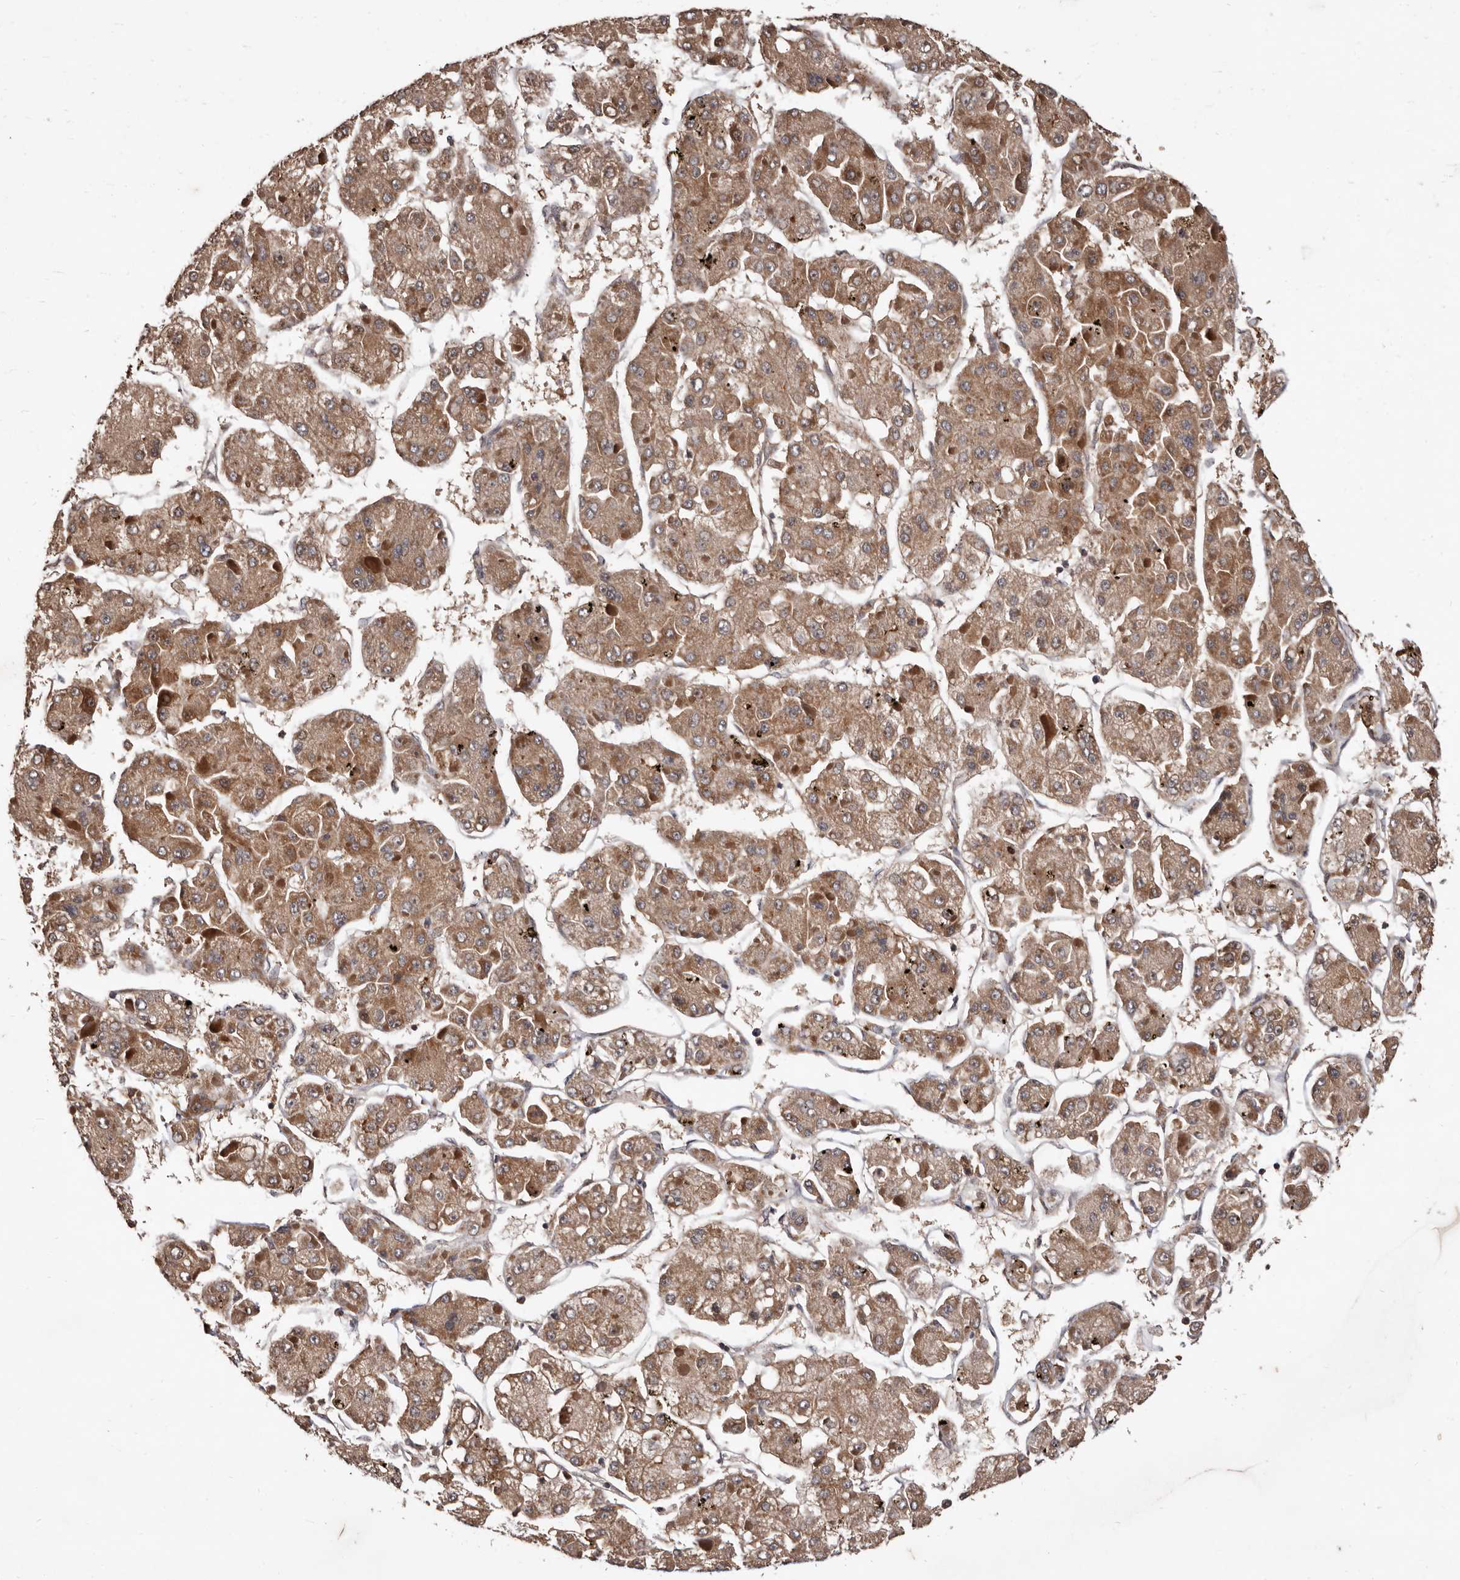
{"staining": {"intensity": "moderate", "quantity": ">75%", "location": "cytoplasmic/membranous"}, "tissue": "liver cancer", "cell_type": "Tumor cells", "image_type": "cancer", "snomed": [{"axis": "morphology", "description": "Carcinoma, Hepatocellular, NOS"}, {"axis": "topography", "description": "Liver"}], "caption": "Moderate cytoplasmic/membranous positivity is seen in approximately >75% of tumor cells in liver cancer (hepatocellular carcinoma).", "gene": "WEE2", "patient": {"sex": "female", "age": 73}}